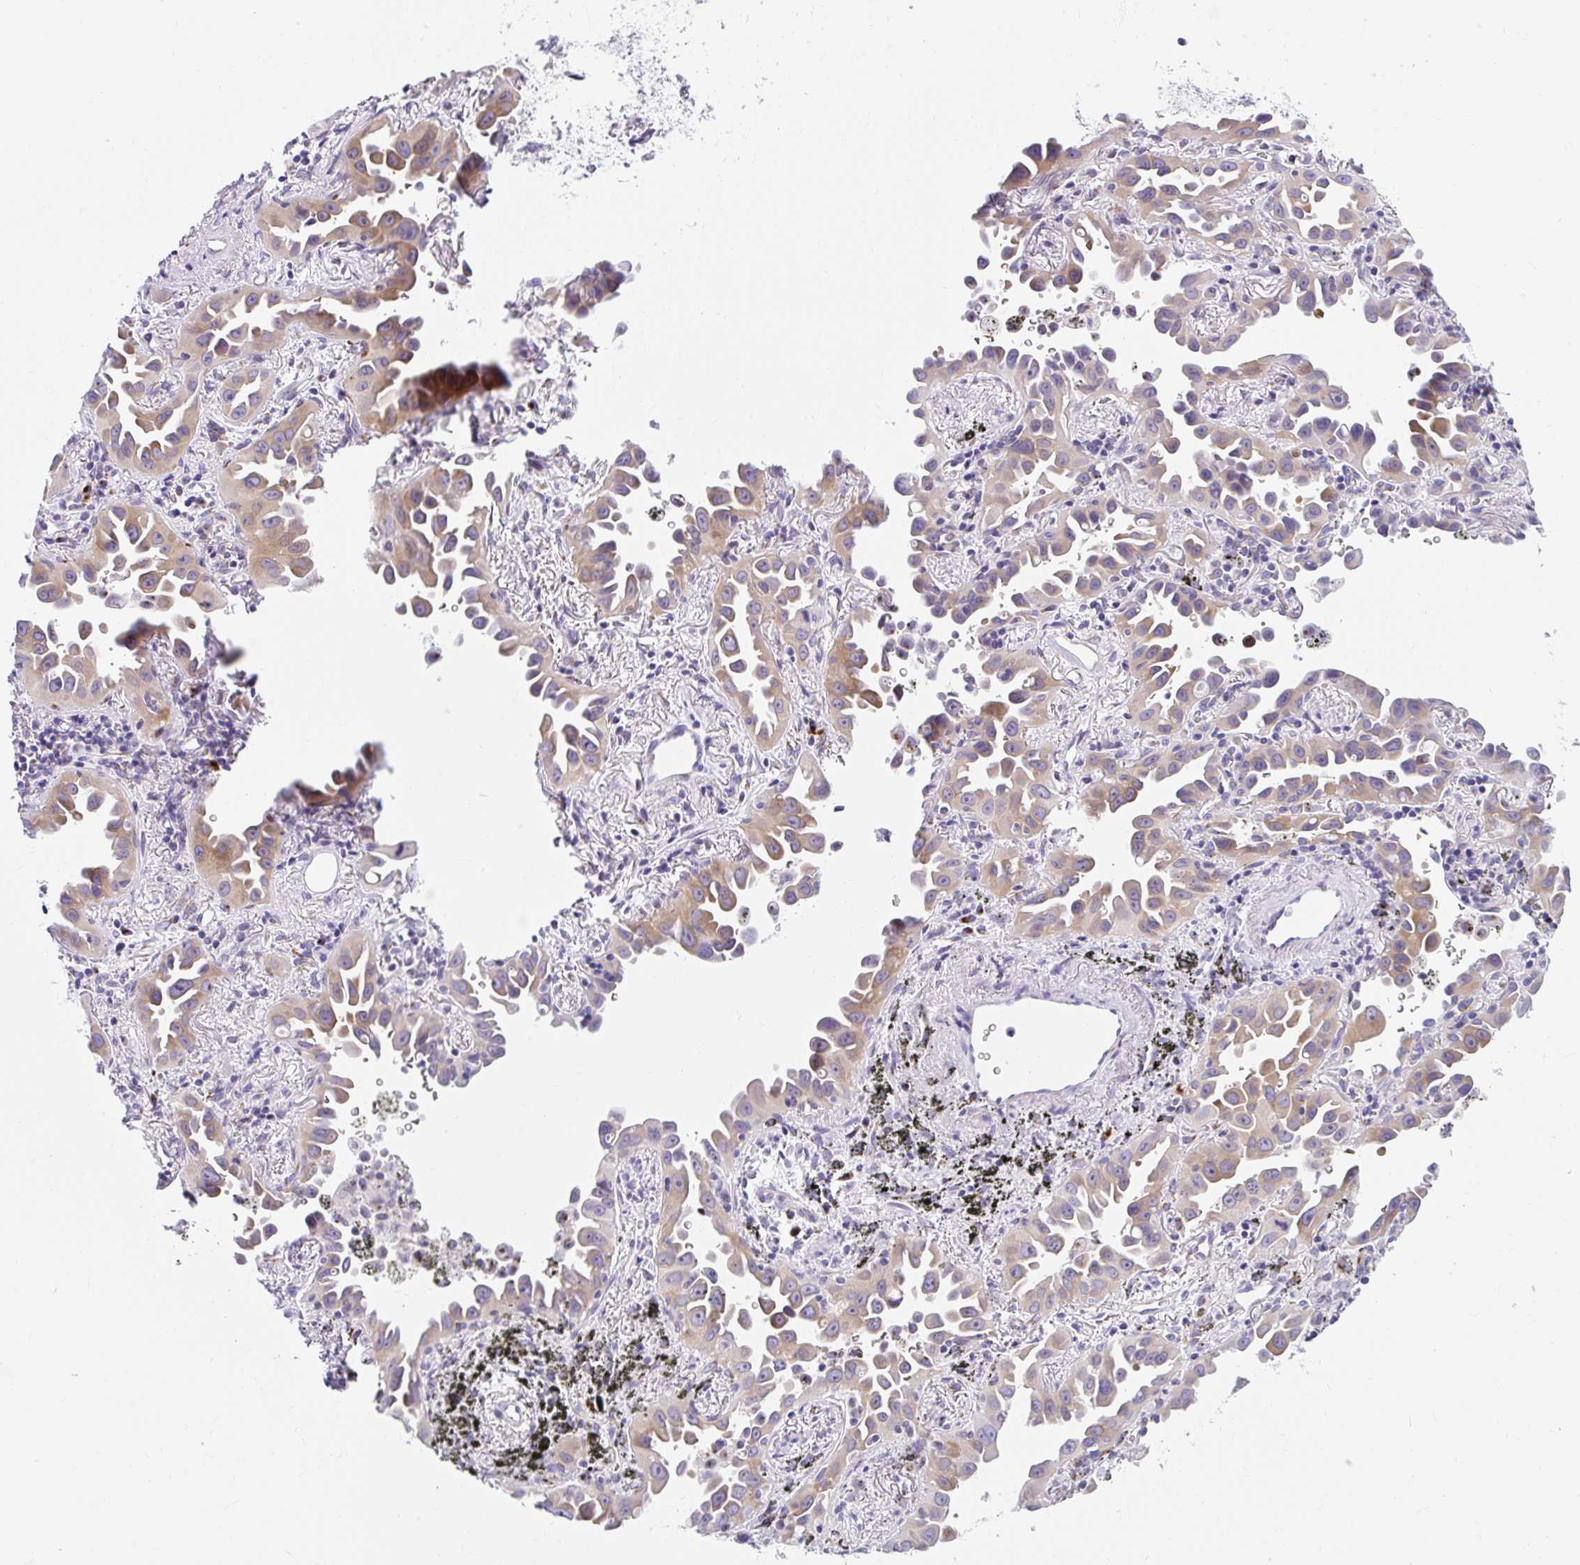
{"staining": {"intensity": "moderate", "quantity": ">75%", "location": "cytoplasmic/membranous"}, "tissue": "lung cancer", "cell_type": "Tumor cells", "image_type": "cancer", "snomed": [{"axis": "morphology", "description": "Adenocarcinoma, NOS"}, {"axis": "topography", "description": "Lung"}], "caption": "Protein staining by IHC displays moderate cytoplasmic/membranous staining in approximately >75% of tumor cells in lung adenocarcinoma.", "gene": "GOLGA8A", "patient": {"sex": "male", "age": 68}}